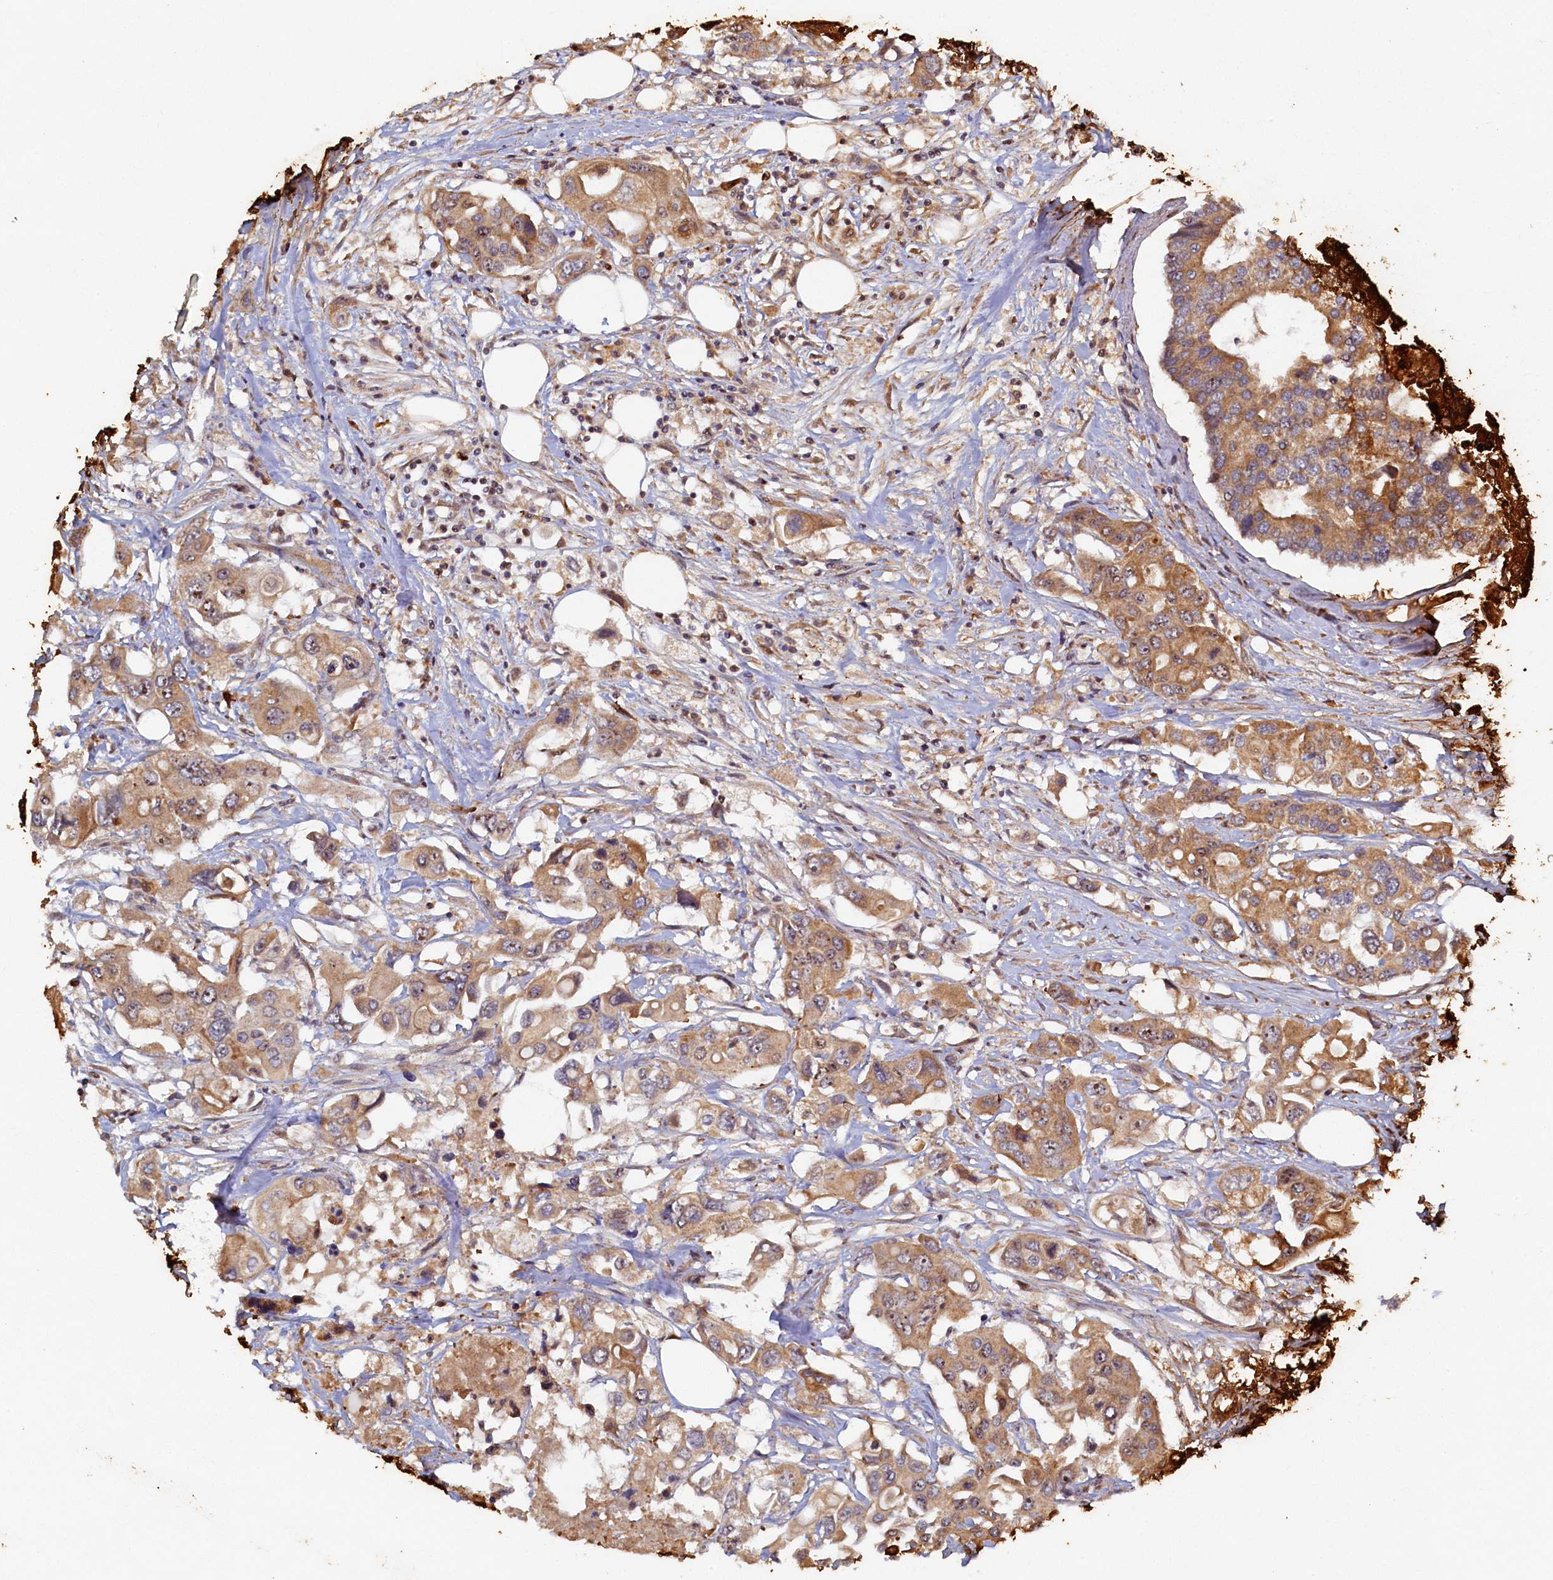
{"staining": {"intensity": "moderate", "quantity": ">75%", "location": "cytoplasmic/membranous"}, "tissue": "colorectal cancer", "cell_type": "Tumor cells", "image_type": "cancer", "snomed": [{"axis": "morphology", "description": "Adenocarcinoma, NOS"}, {"axis": "topography", "description": "Colon"}], "caption": "The micrograph shows staining of adenocarcinoma (colorectal), revealing moderate cytoplasmic/membranous protein expression (brown color) within tumor cells.", "gene": "CEP20", "patient": {"sex": "male", "age": 77}}